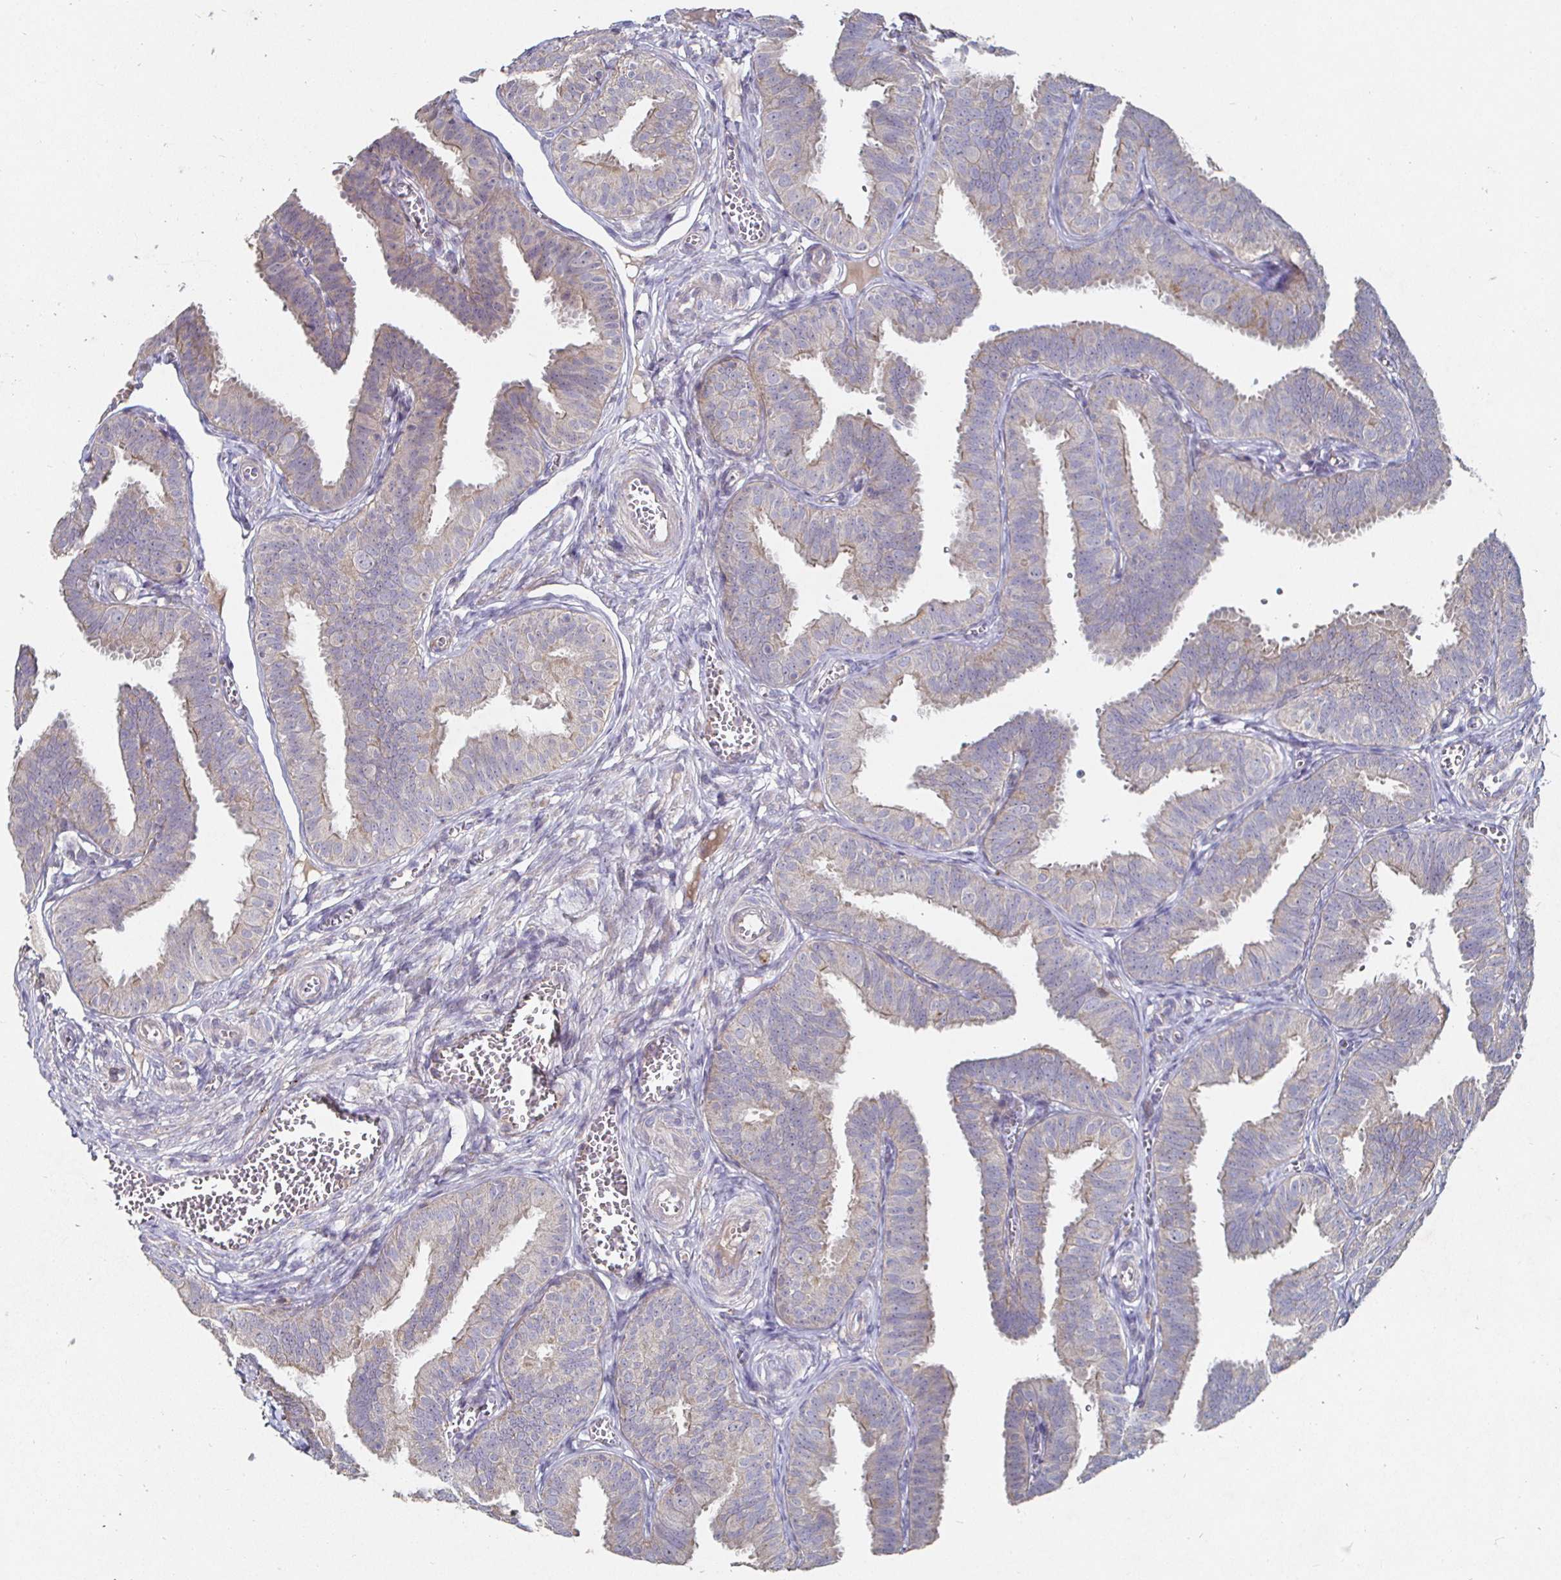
{"staining": {"intensity": "weak", "quantity": "25%-75%", "location": "cytoplasmic/membranous"}, "tissue": "fallopian tube", "cell_type": "Glandular cells", "image_type": "normal", "snomed": [{"axis": "morphology", "description": "Normal tissue, NOS"}, {"axis": "topography", "description": "Fallopian tube"}], "caption": "This is a histology image of immunohistochemistry (IHC) staining of normal fallopian tube, which shows weak expression in the cytoplasmic/membranous of glandular cells.", "gene": "NRSN1", "patient": {"sex": "female", "age": 25}}